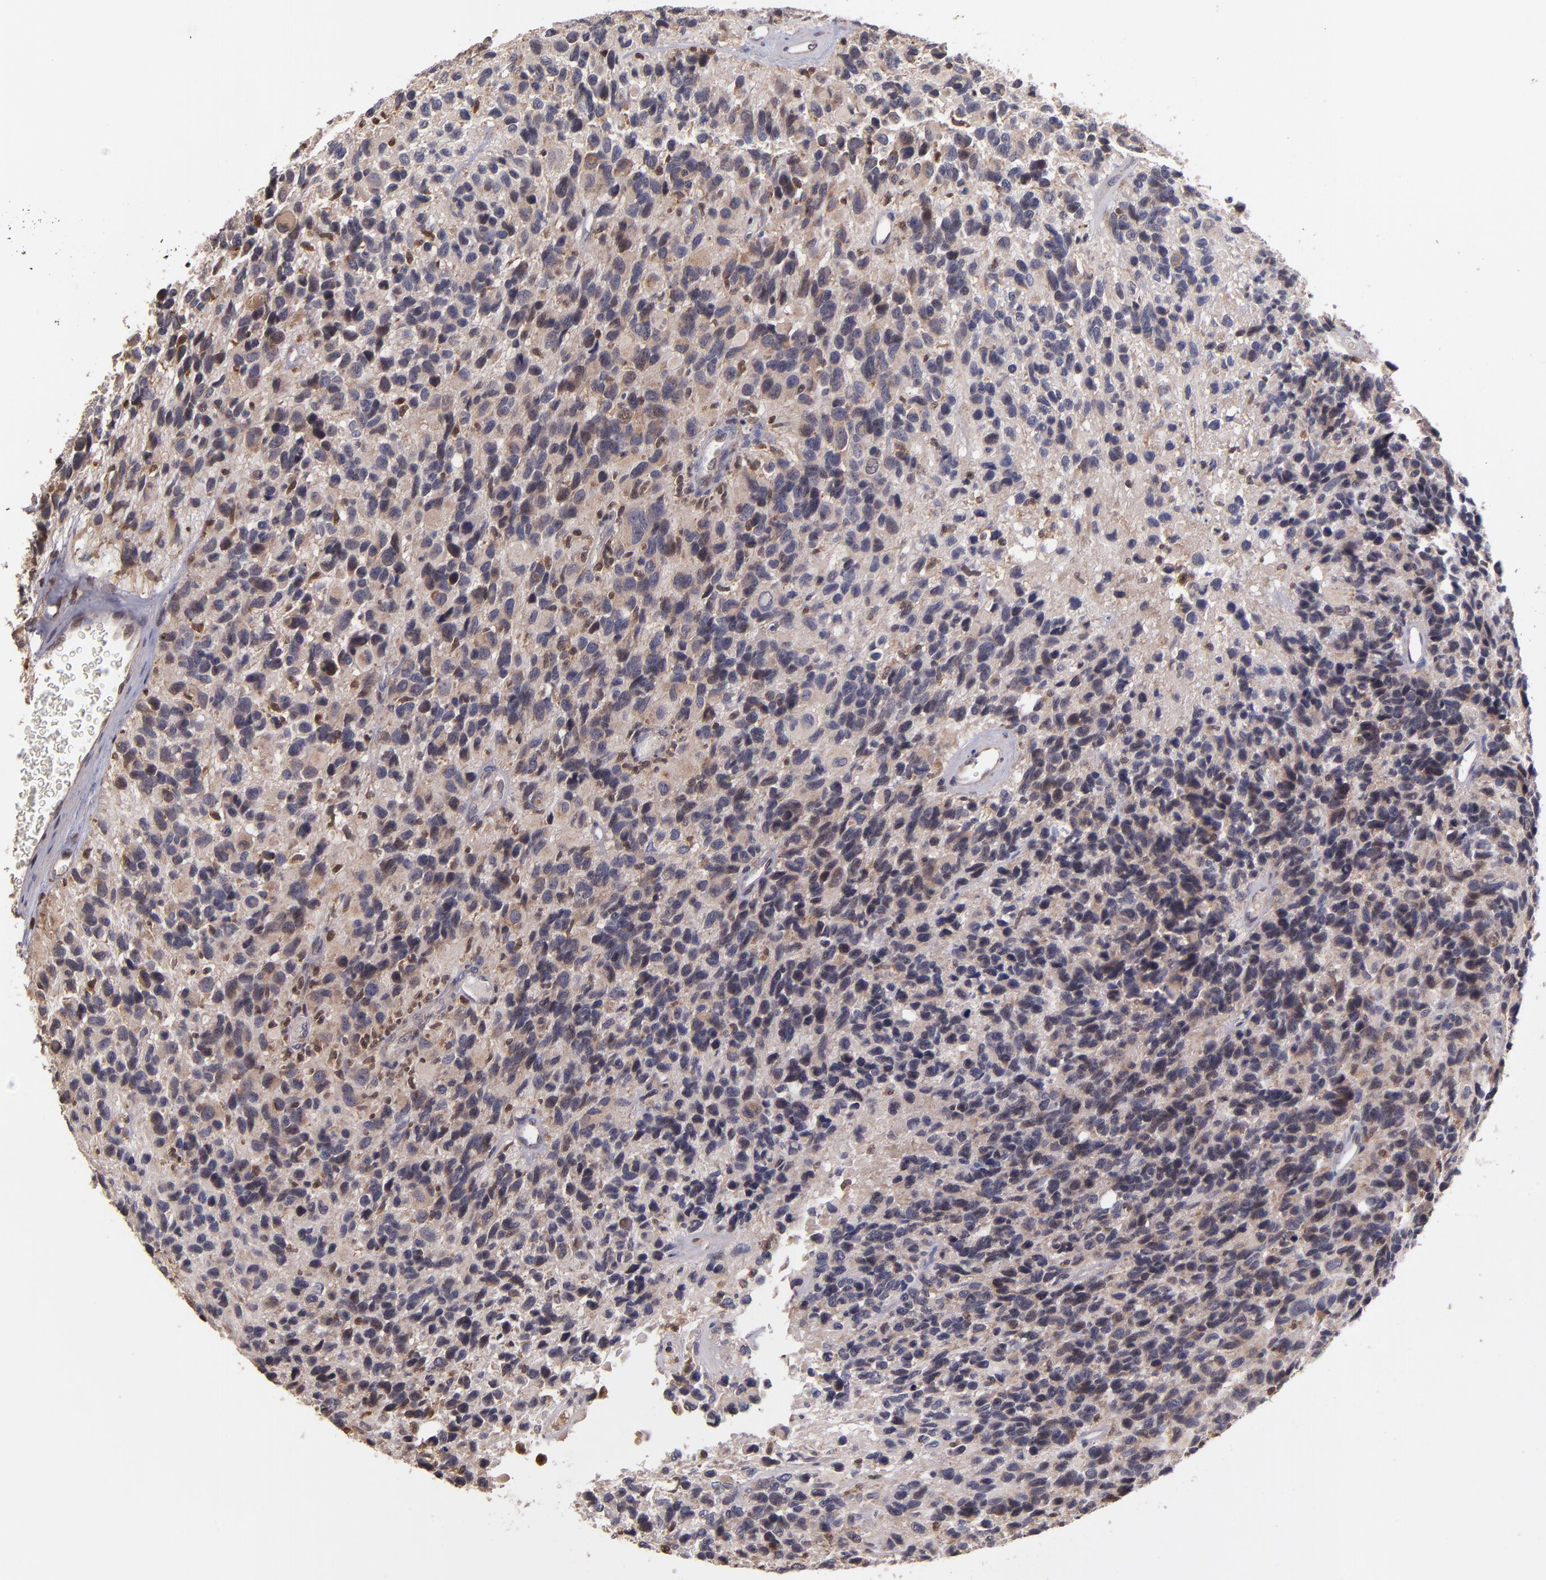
{"staining": {"intensity": "weak", "quantity": ">75%", "location": "cytoplasmic/membranous"}, "tissue": "glioma", "cell_type": "Tumor cells", "image_type": "cancer", "snomed": [{"axis": "morphology", "description": "Glioma, malignant, High grade"}, {"axis": "topography", "description": "Brain"}], "caption": "The photomicrograph reveals staining of high-grade glioma (malignant), revealing weak cytoplasmic/membranous protein positivity (brown color) within tumor cells. (DAB IHC, brown staining for protein, blue staining for nuclei).", "gene": "CASP1", "patient": {"sex": "male", "age": 77}}